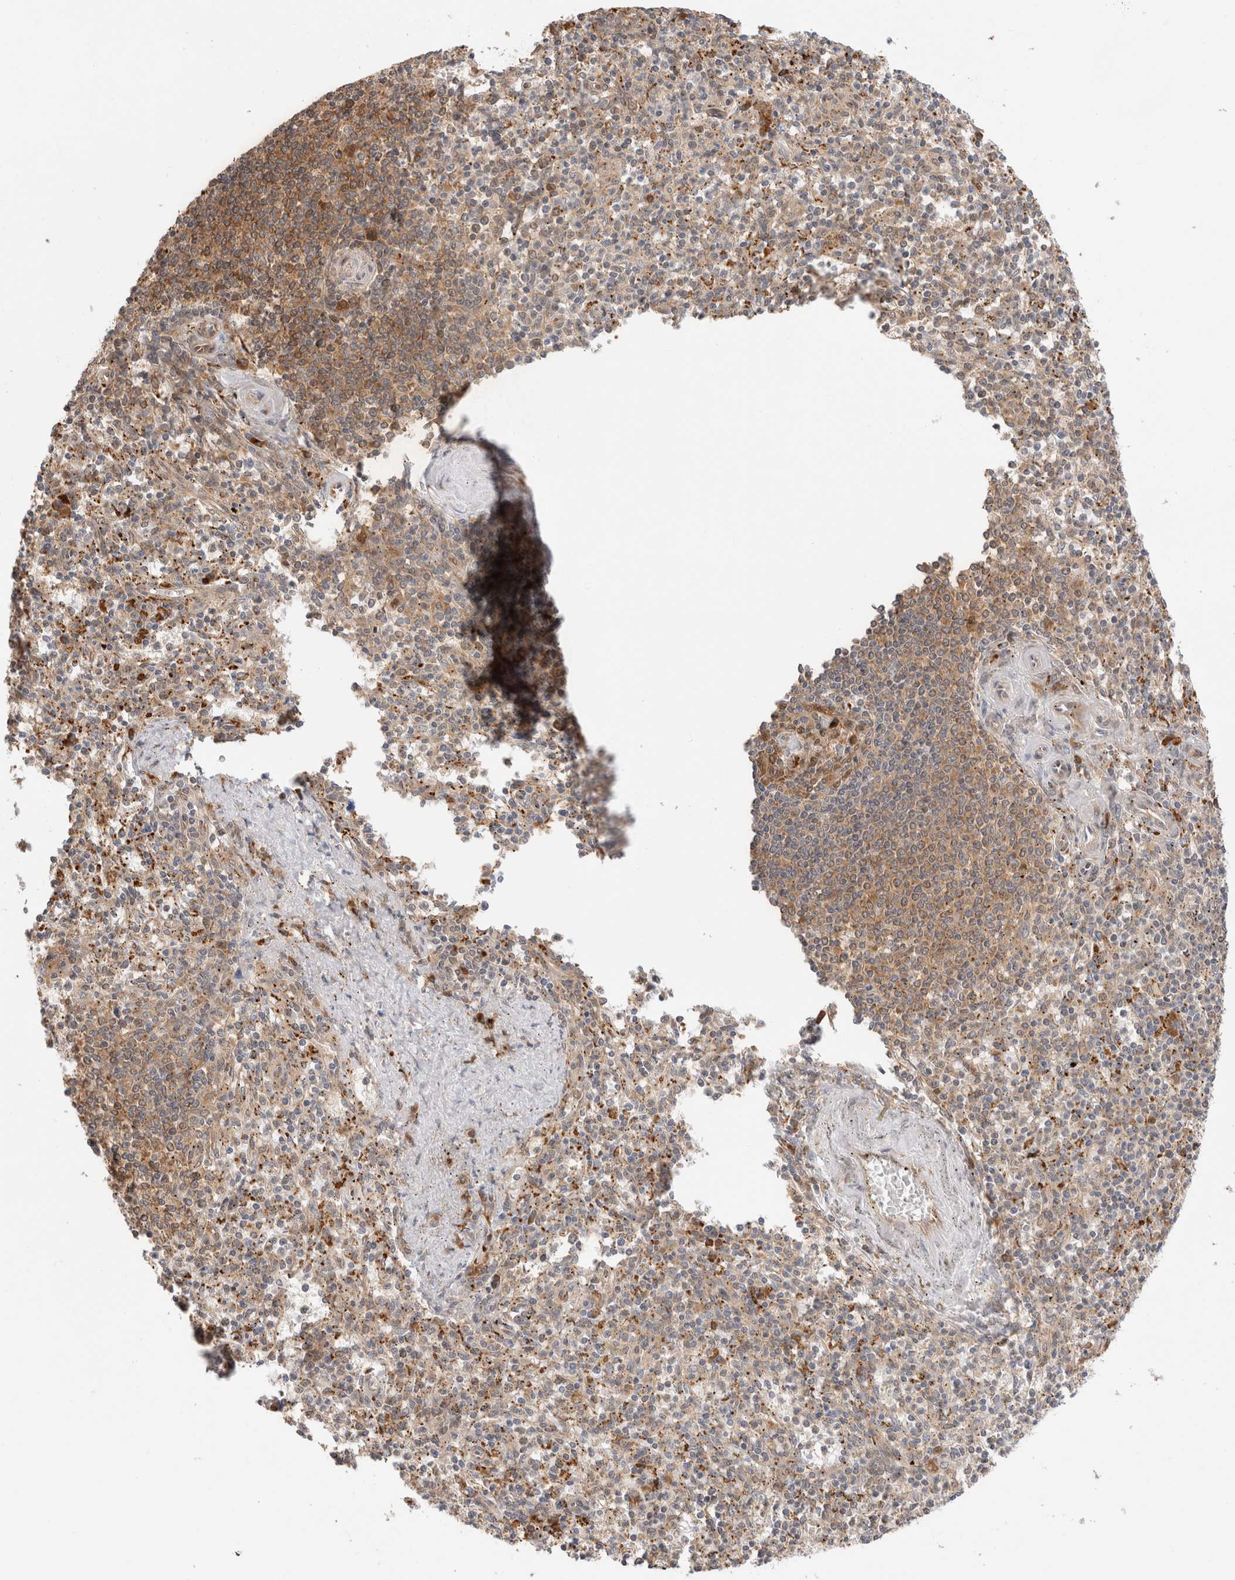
{"staining": {"intensity": "weak", "quantity": "<25%", "location": "cytoplasmic/membranous"}, "tissue": "spleen", "cell_type": "Cells in red pulp", "image_type": "normal", "snomed": [{"axis": "morphology", "description": "Normal tissue, NOS"}, {"axis": "topography", "description": "Spleen"}], "caption": "IHC of unremarkable human spleen shows no positivity in cells in red pulp. (Brightfield microscopy of DAB (3,3'-diaminobenzidine) immunohistochemistry (IHC) at high magnification).", "gene": "ACTL9", "patient": {"sex": "male", "age": 72}}